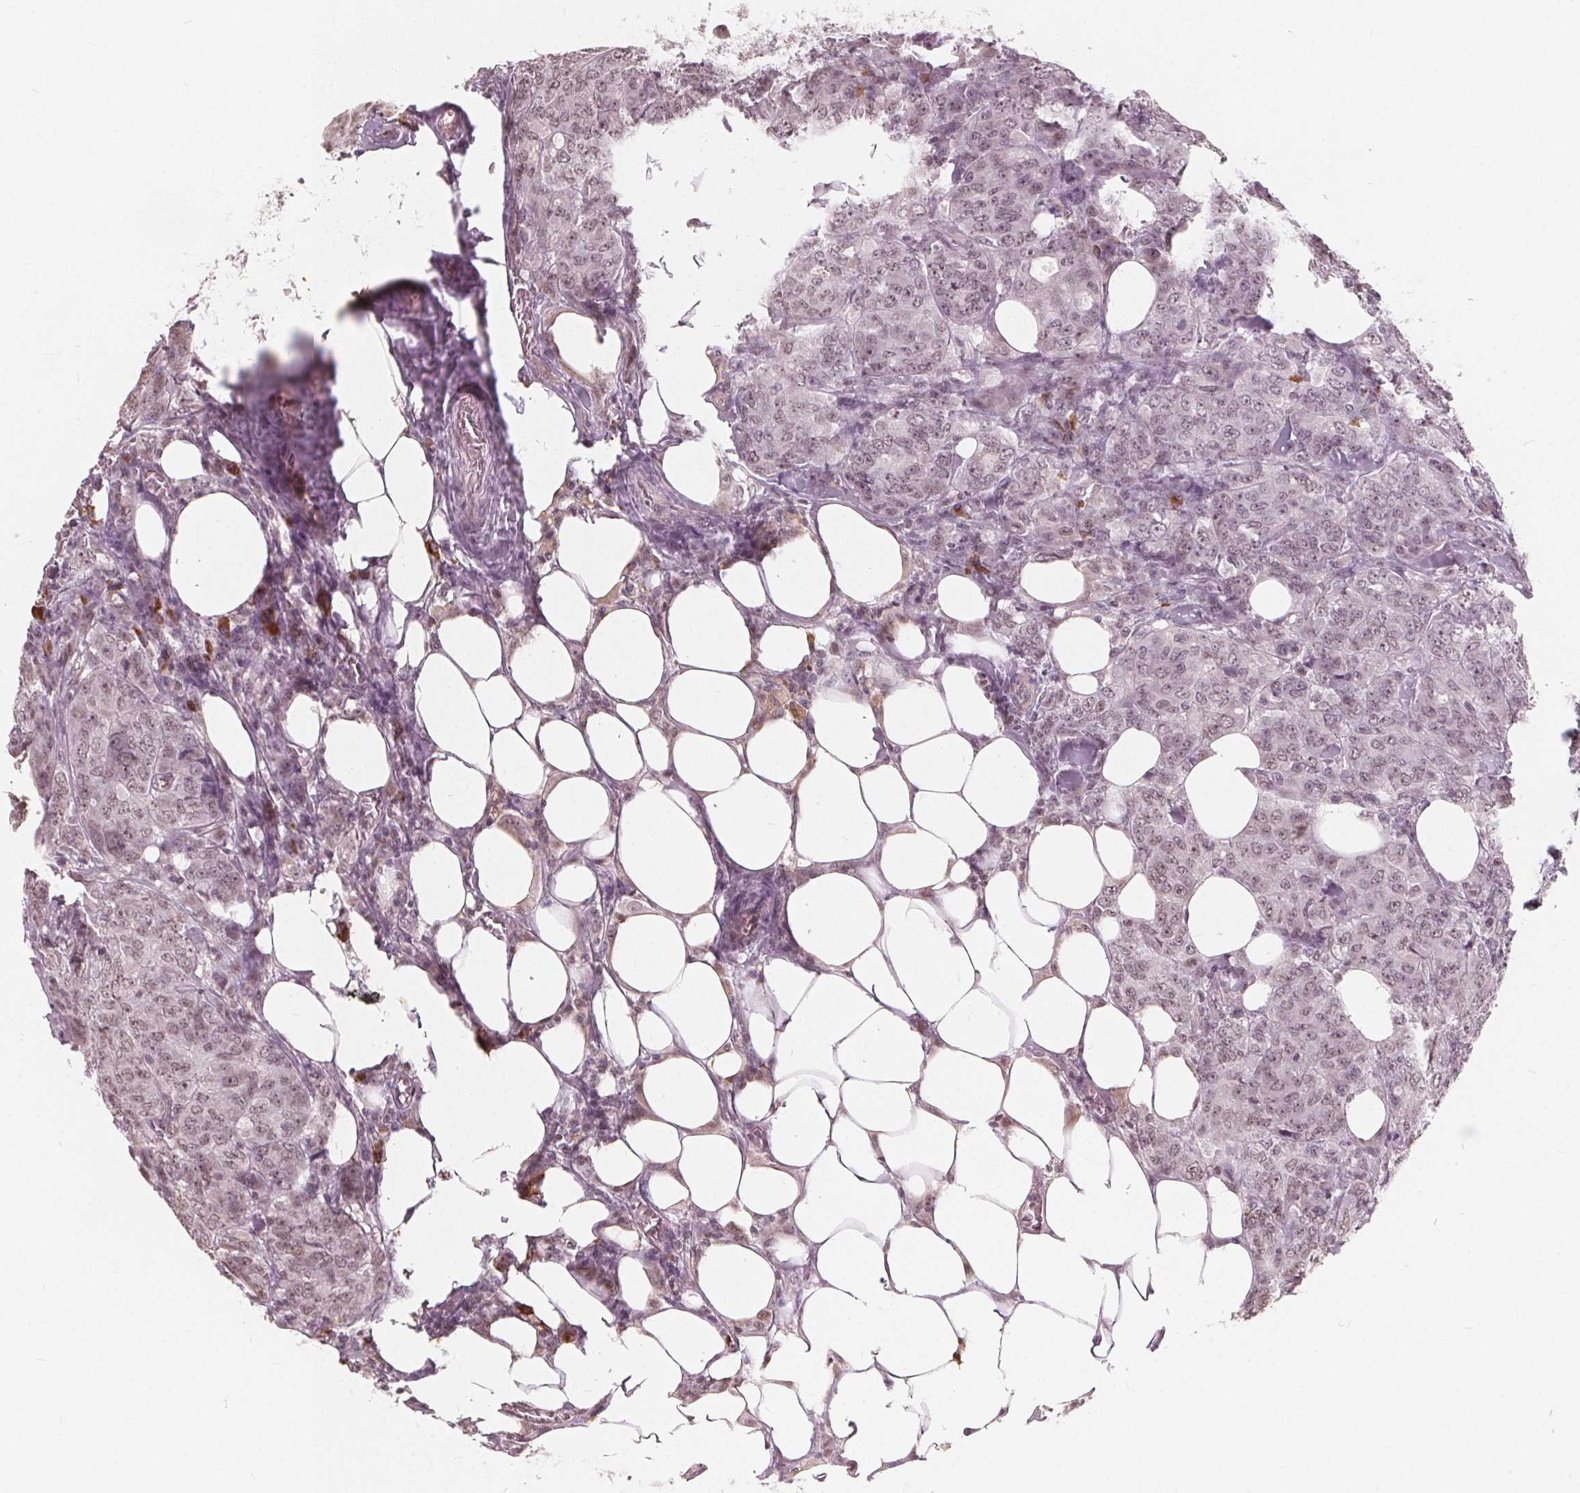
{"staining": {"intensity": "weak", "quantity": "25%-75%", "location": "nuclear"}, "tissue": "breast cancer", "cell_type": "Tumor cells", "image_type": "cancer", "snomed": [{"axis": "morphology", "description": "Duct carcinoma"}, {"axis": "topography", "description": "Breast"}], "caption": "About 25%-75% of tumor cells in human breast cancer display weak nuclear protein expression as visualized by brown immunohistochemical staining.", "gene": "NUP210L", "patient": {"sex": "female", "age": 43}}